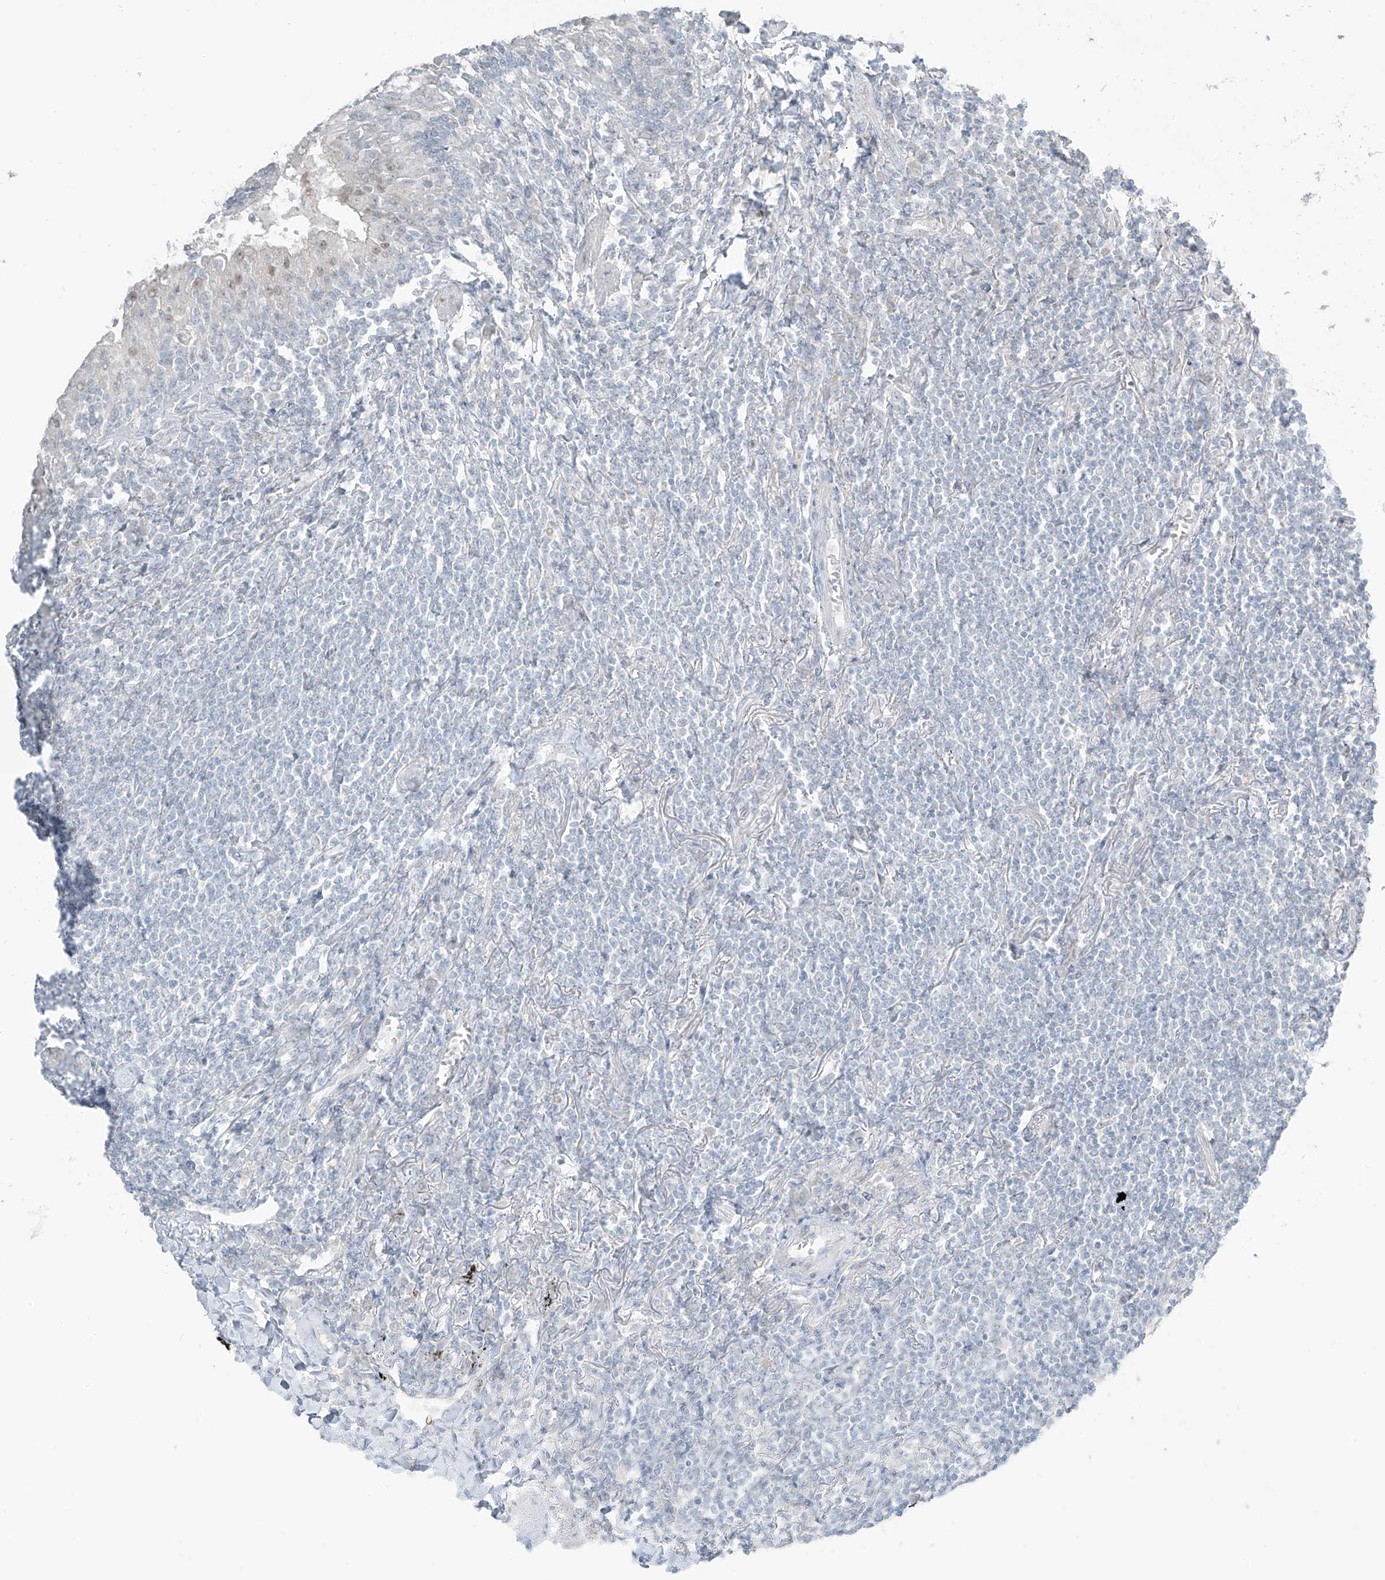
{"staining": {"intensity": "negative", "quantity": "none", "location": "none"}, "tissue": "lymphoma", "cell_type": "Tumor cells", "image_type": "cancer", "snomed": [{"axis": "morphology", "description": "Malignant lymphoma, non-Hodgkin's type, Low grade"}, {"axis": "topography", "description": "Lung"}], "caption": "Malignant lymphoma, non-Hodgkin's type (low-grade) was stained to show a protein in brown. There is no significant positivity in tumor cells.", "gene": "PRDM6", "patient": {"sex": "female", "age": 71}}